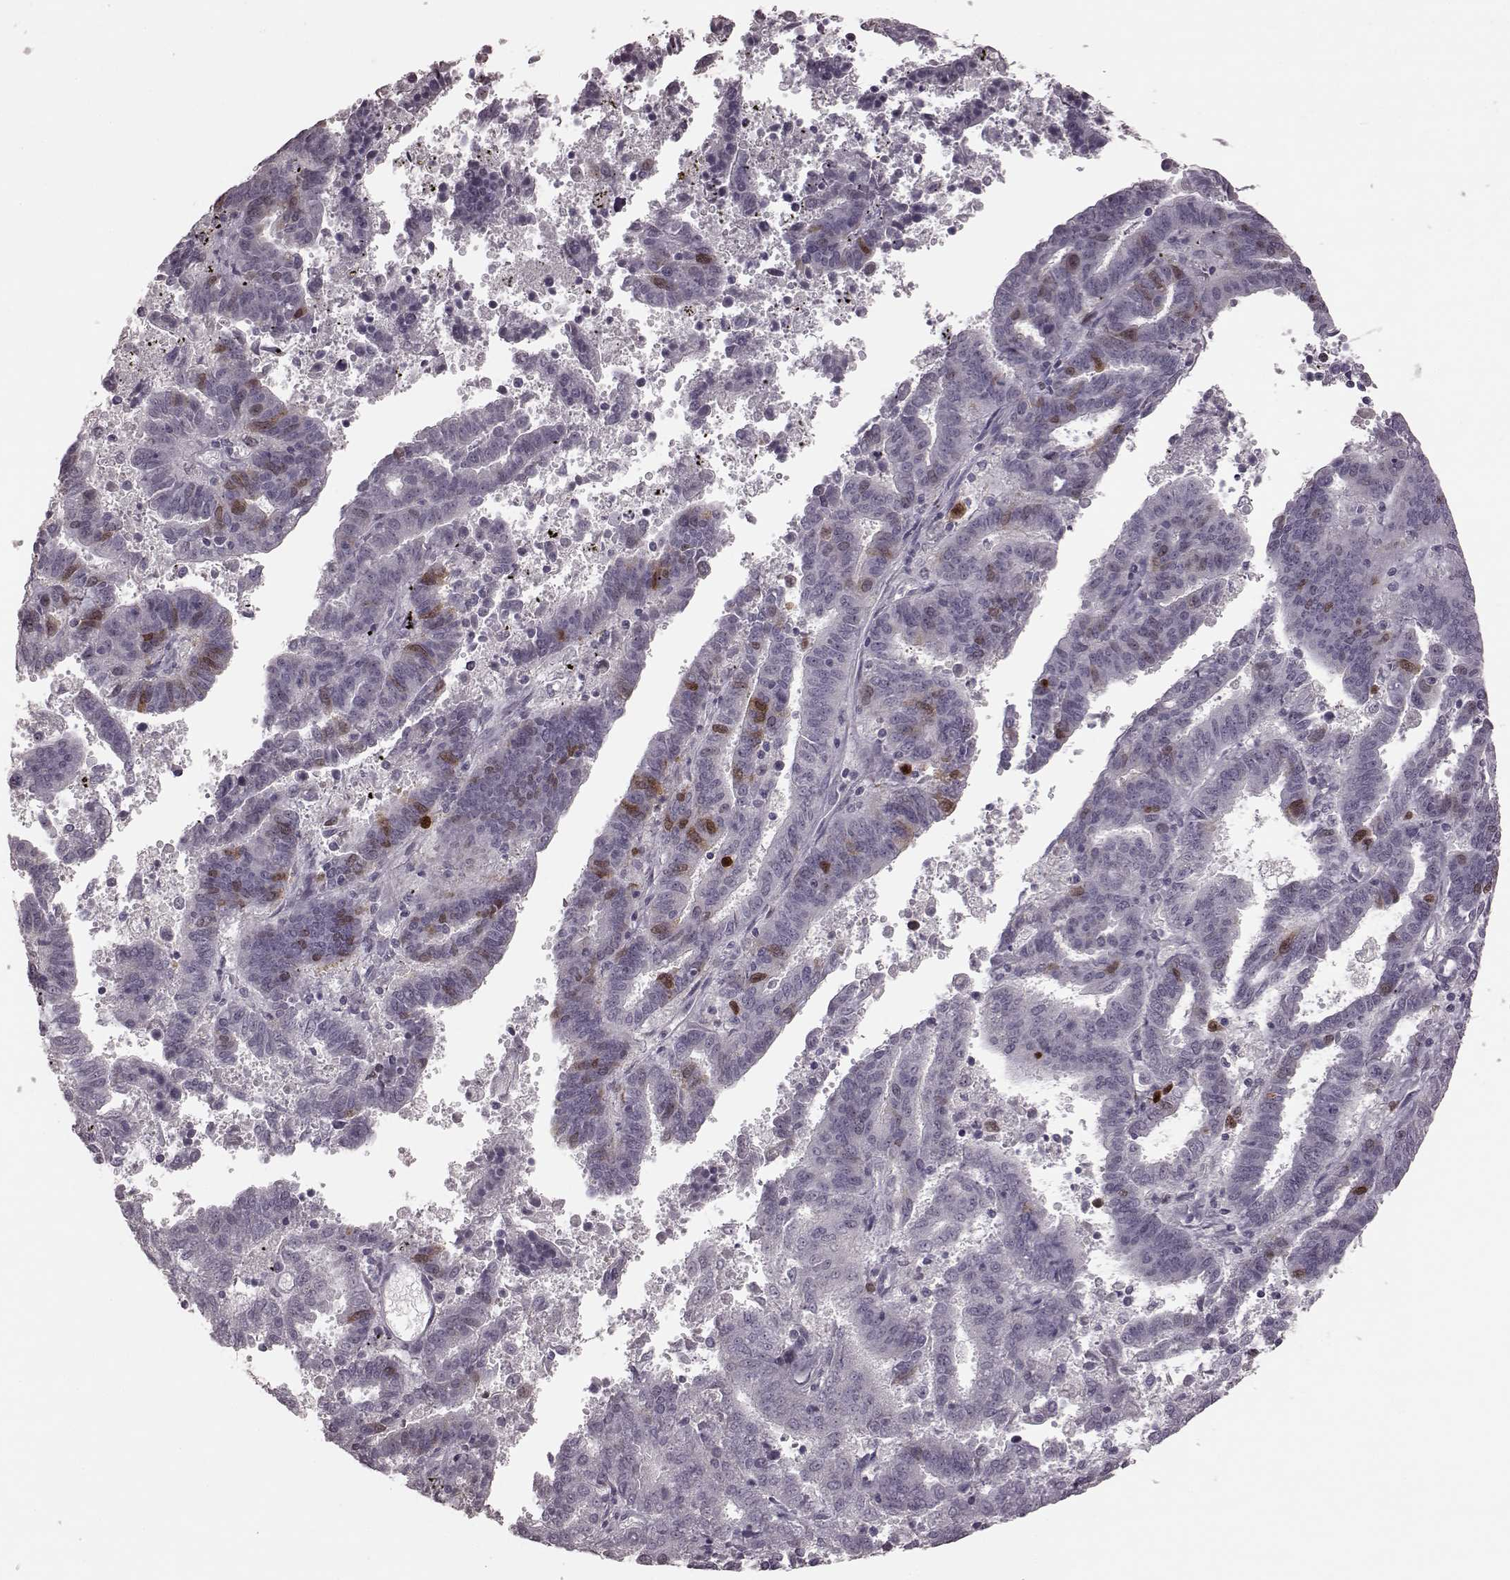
{"staining": {"intensity": "moderate", "quantity": "<25%", "location": "nuclear"}, "tissue": "endometrial cancer", "cell_type": "Tumor cells", "image_type": "cancer", "snomed": [{"axis": "morphology", "description": "Adenocarcinoma, NOS"}, {"axis": "topography", "description": "Uterus"}], "caption": "Brown immunohistochemical staining in human endometrial cancer shows moderate nuclear expression in about <25% of tumor cells. The protein is stained brown, and the nuclei are stained in blue (DAB IHC with brightfield microscopy, high magnification).", "gene": "CCNA2", "patient": {"sex": "female", "age": 83}}